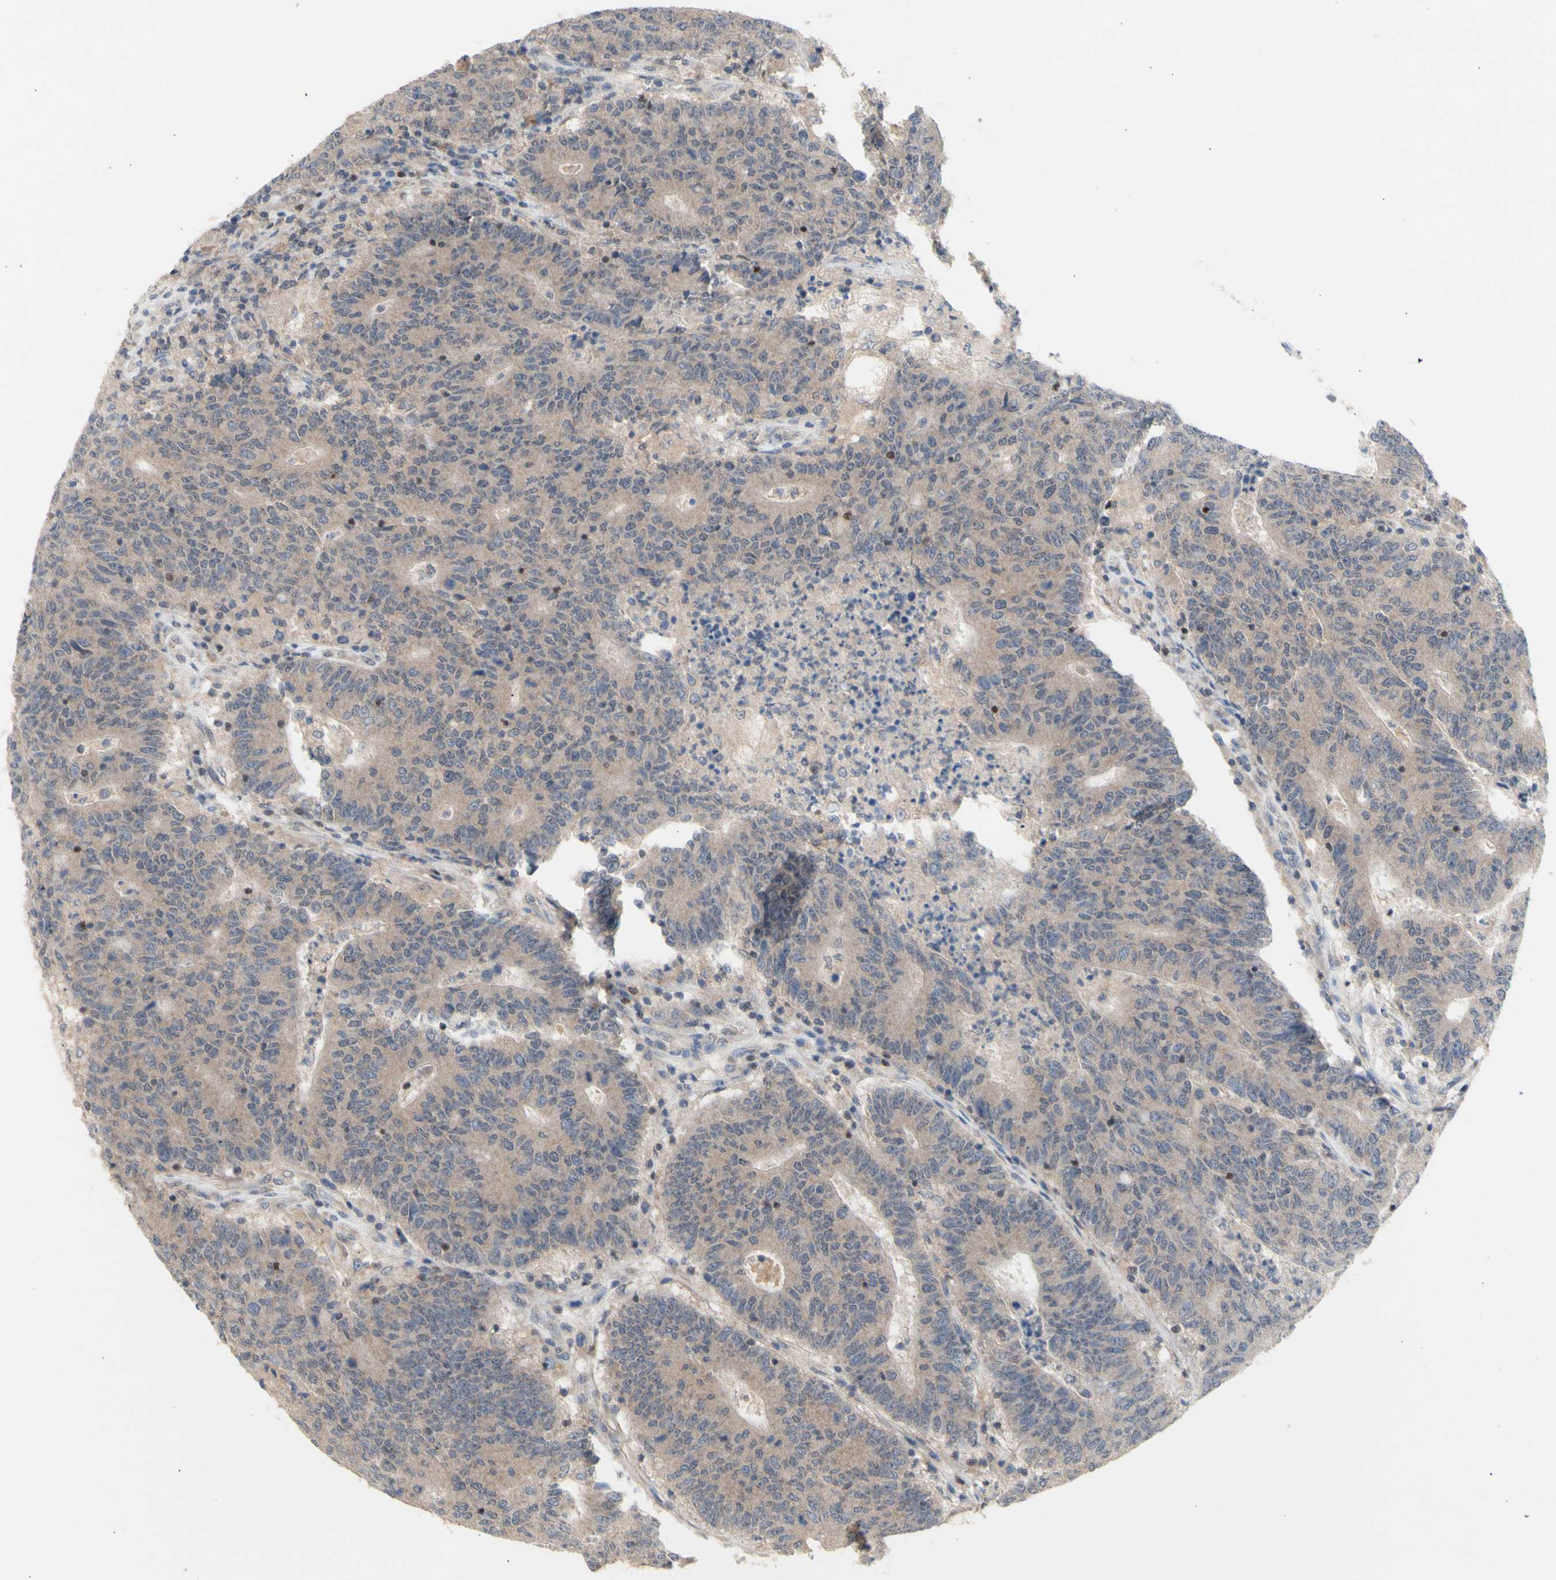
{"staining": {"intensity": "weak", "quantity": ">75%", "location": "cytoplasmic/membranous"}, "tissue": "colorectal cancer", "cell_type": "Tumor cells", "image_type": "cancer", "snomed": [{"axis": "morphology", "description": "Normal tissue, NOS"}, {"axis": "morphology", "description": "Adenocarcinoma, NOS"}, {"axis": "topography", "description": "Colon"}], "caption": "Human colorectal cancer (adenocarcinoma) stained for a protein (brown) exhibits weak cytoplasmic/membranous positive positivity in approximately >75% of tumor cells.", "gene": "NLRP1", "patient": {"sex": "female", "age": 75}}